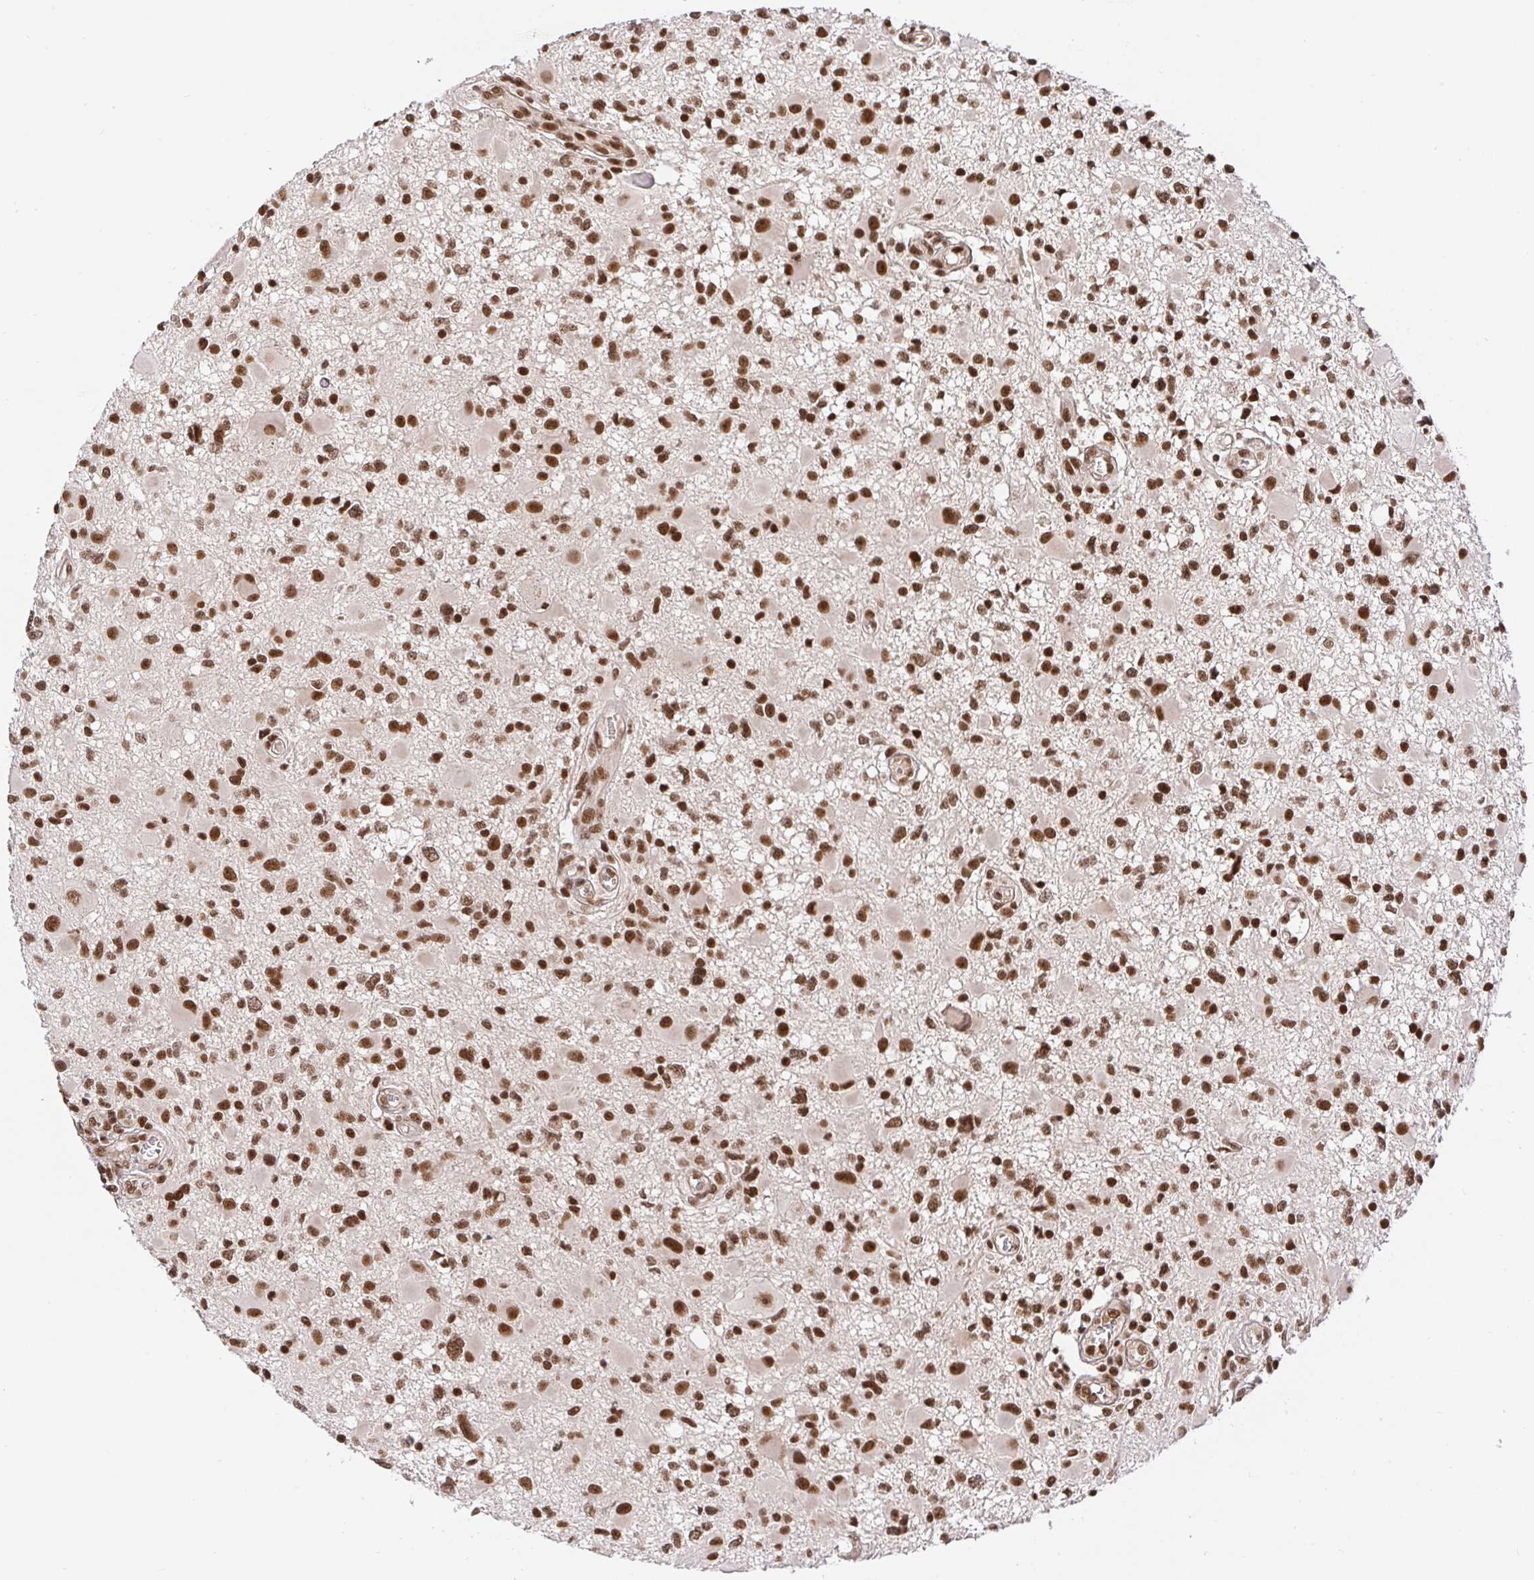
{"staining": {"intensity": "moderate", "quantity": ">75%", "location": "nuclear"}, "tissue": "glioma", "cell_type": "Tumor cells", "image_type": "cancer", "snomed": [{"axis": "morphology", "description": "Glioma, malignant, High grade"}, {"axis": "topography", "description": "Brain"}], "caption": "Glioma was stained to show a protein in brown. There is medium levels of moderate nuclear staining in about >75% of tumor cells.", "gene": "USF1", "patient": {"sex": "male", "age": 54}}